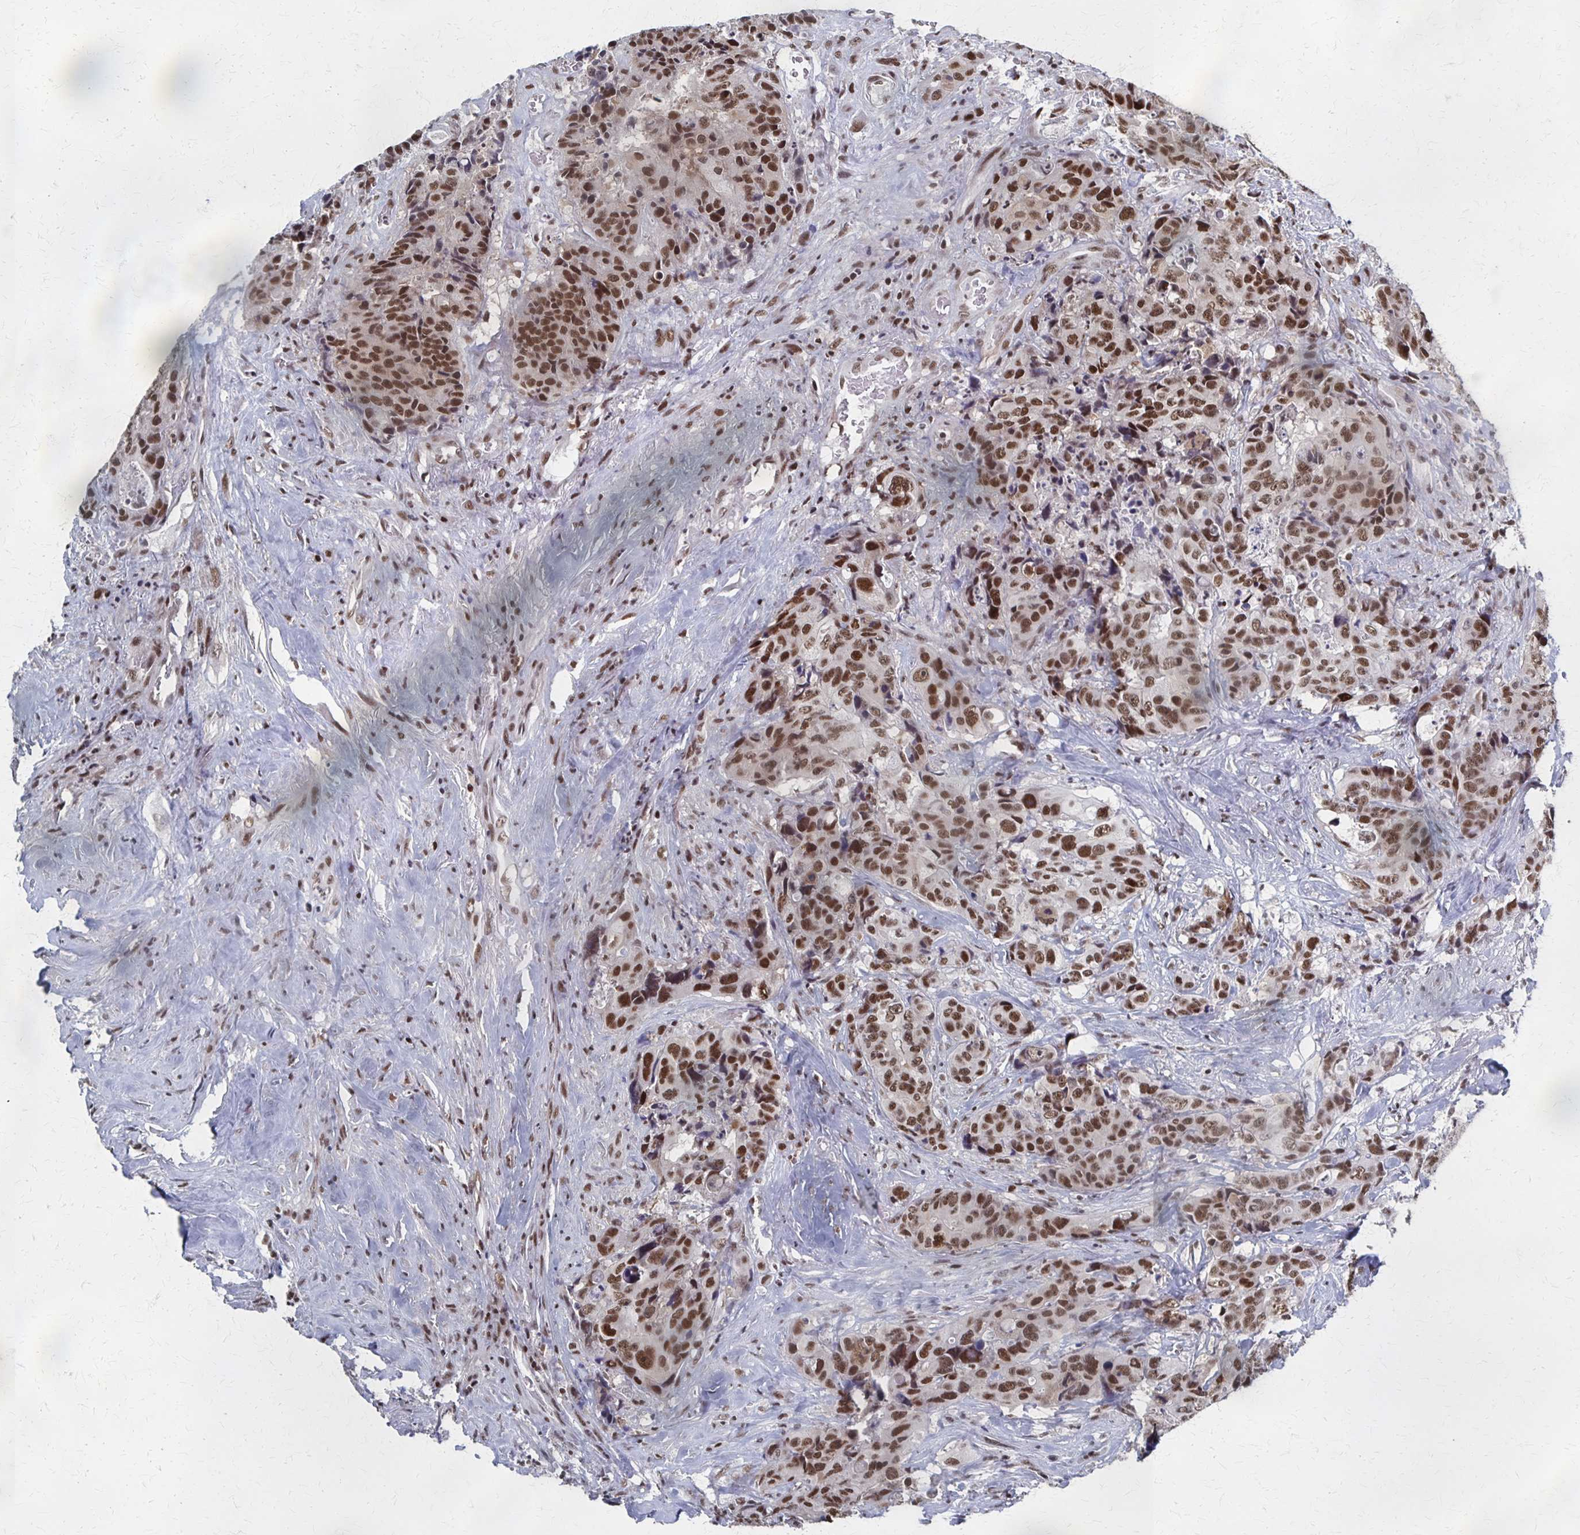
{"staining": {"intensity": "moderate", "quantity": ">75%", "location": "nuclear"}, "tissue": "colorectal cancer", "cell_type": "Tumor cells", "image_type": "cancer", "snomed": [{"axis": "morphology", "description": "Adenocarcinoma, NOS"}, {"axis": "topography", "description": "Rectum"}], "caption": "Protein expression by immunohistochemistry (IHC) demonstrates moderate nuclear staining in about >75% of tumor cells in adenocarcinoma (colorectal). The protein is stained brown, and the nuclei are stained in blue (DAB IHC with brightfield microscopy, high magnification).", "gene": "GTF2B", "patient": {"sex": "female", "age": 62}}